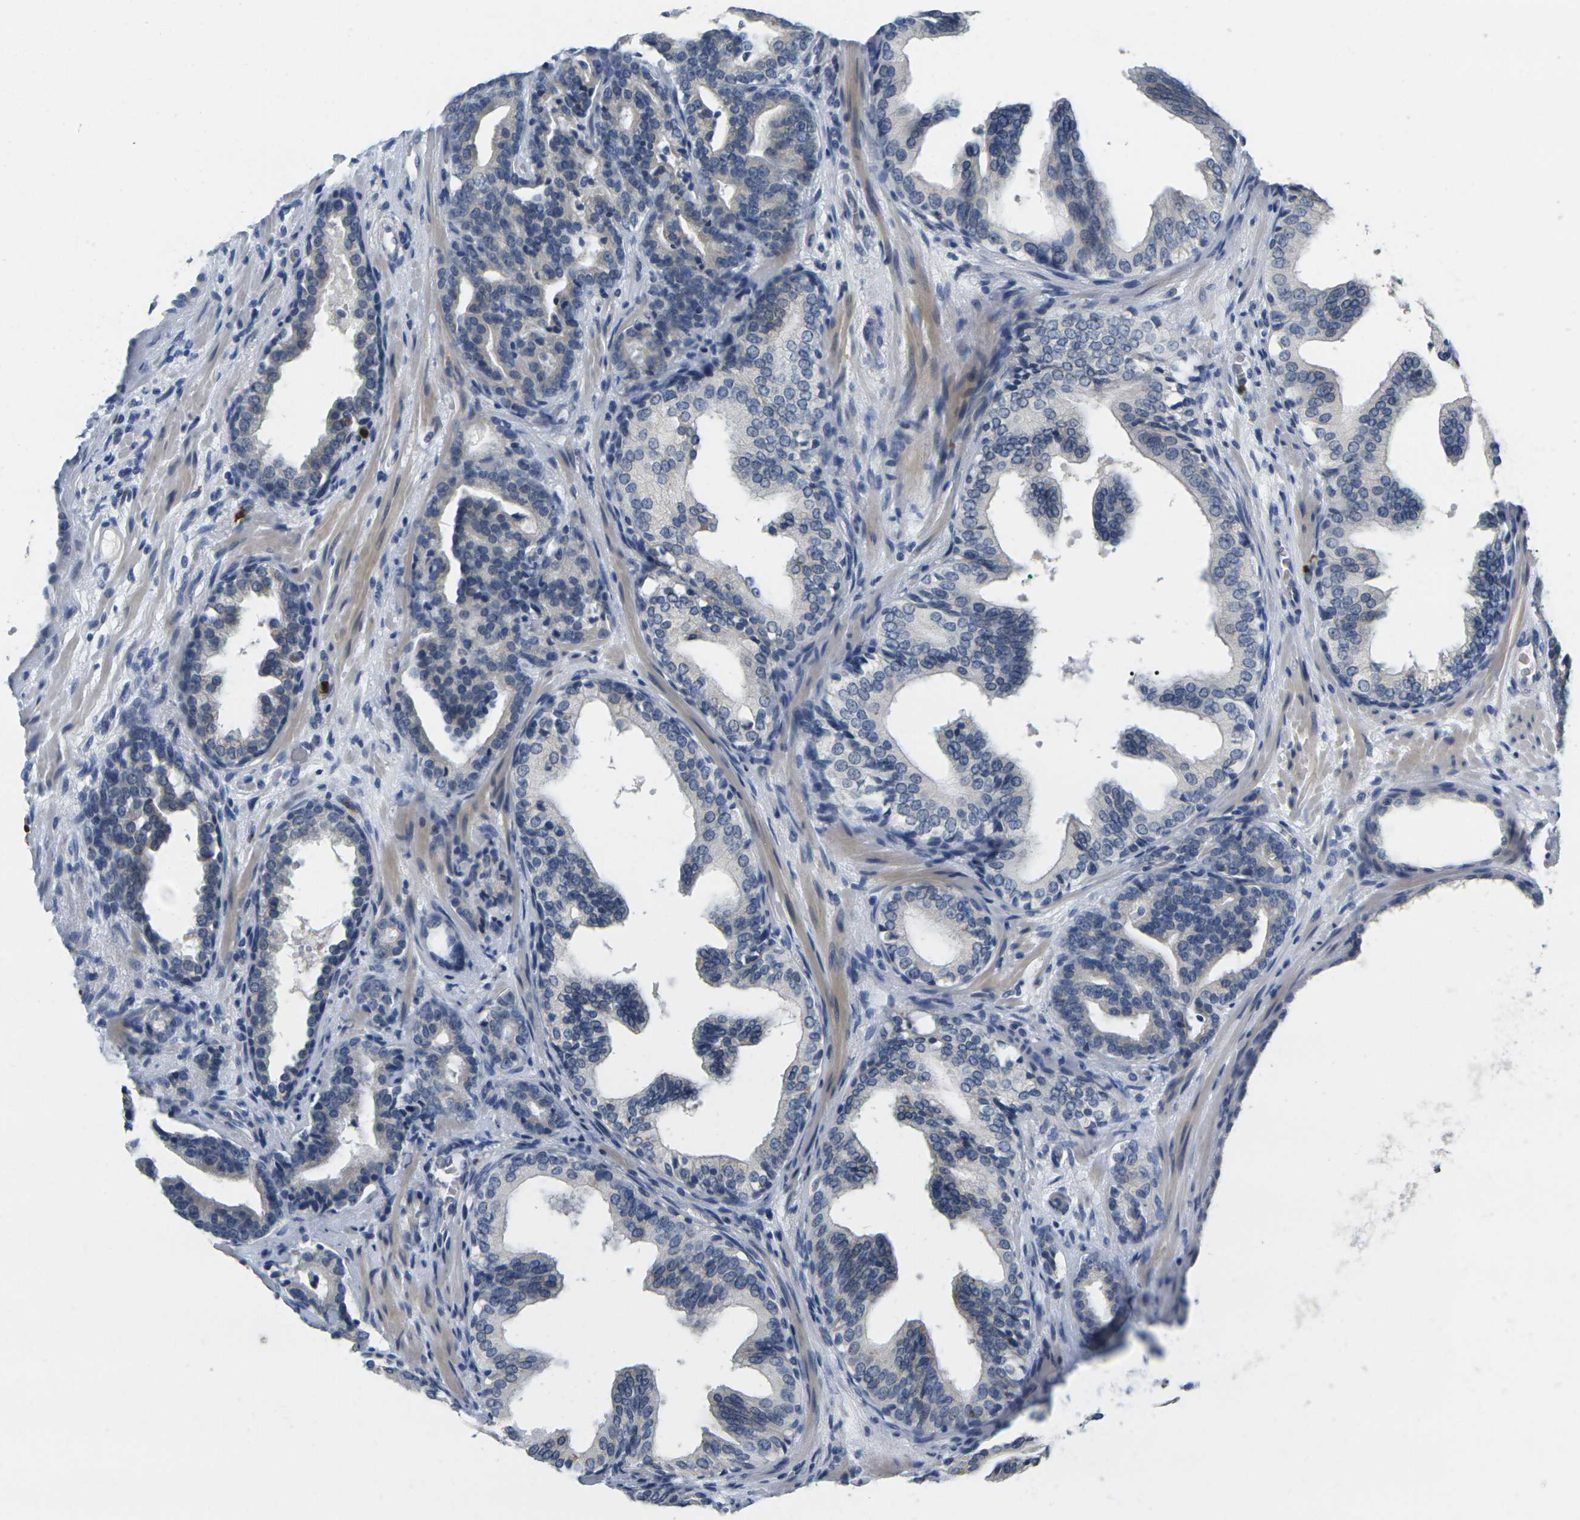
{"staining": {"intensity": "weak", "quantity": "<25%", "location": "cytoplasmic/membranous"}, "tissue": "prostate cancer", "cell_type": "Tumor cells", "image_type": "cancer", "snomed": [{"axis": "morphology", "description": "Adenocarcinoma, Low grade"}, {"axis": "topography", "description": "Prostate"}], "caption": "The immunohistochemistry photomicrograph has no significant staining in tumor cells of prostate cancer tissue.", "gene": "GPR15", "patient": {"sex": "male", "age": 63}}